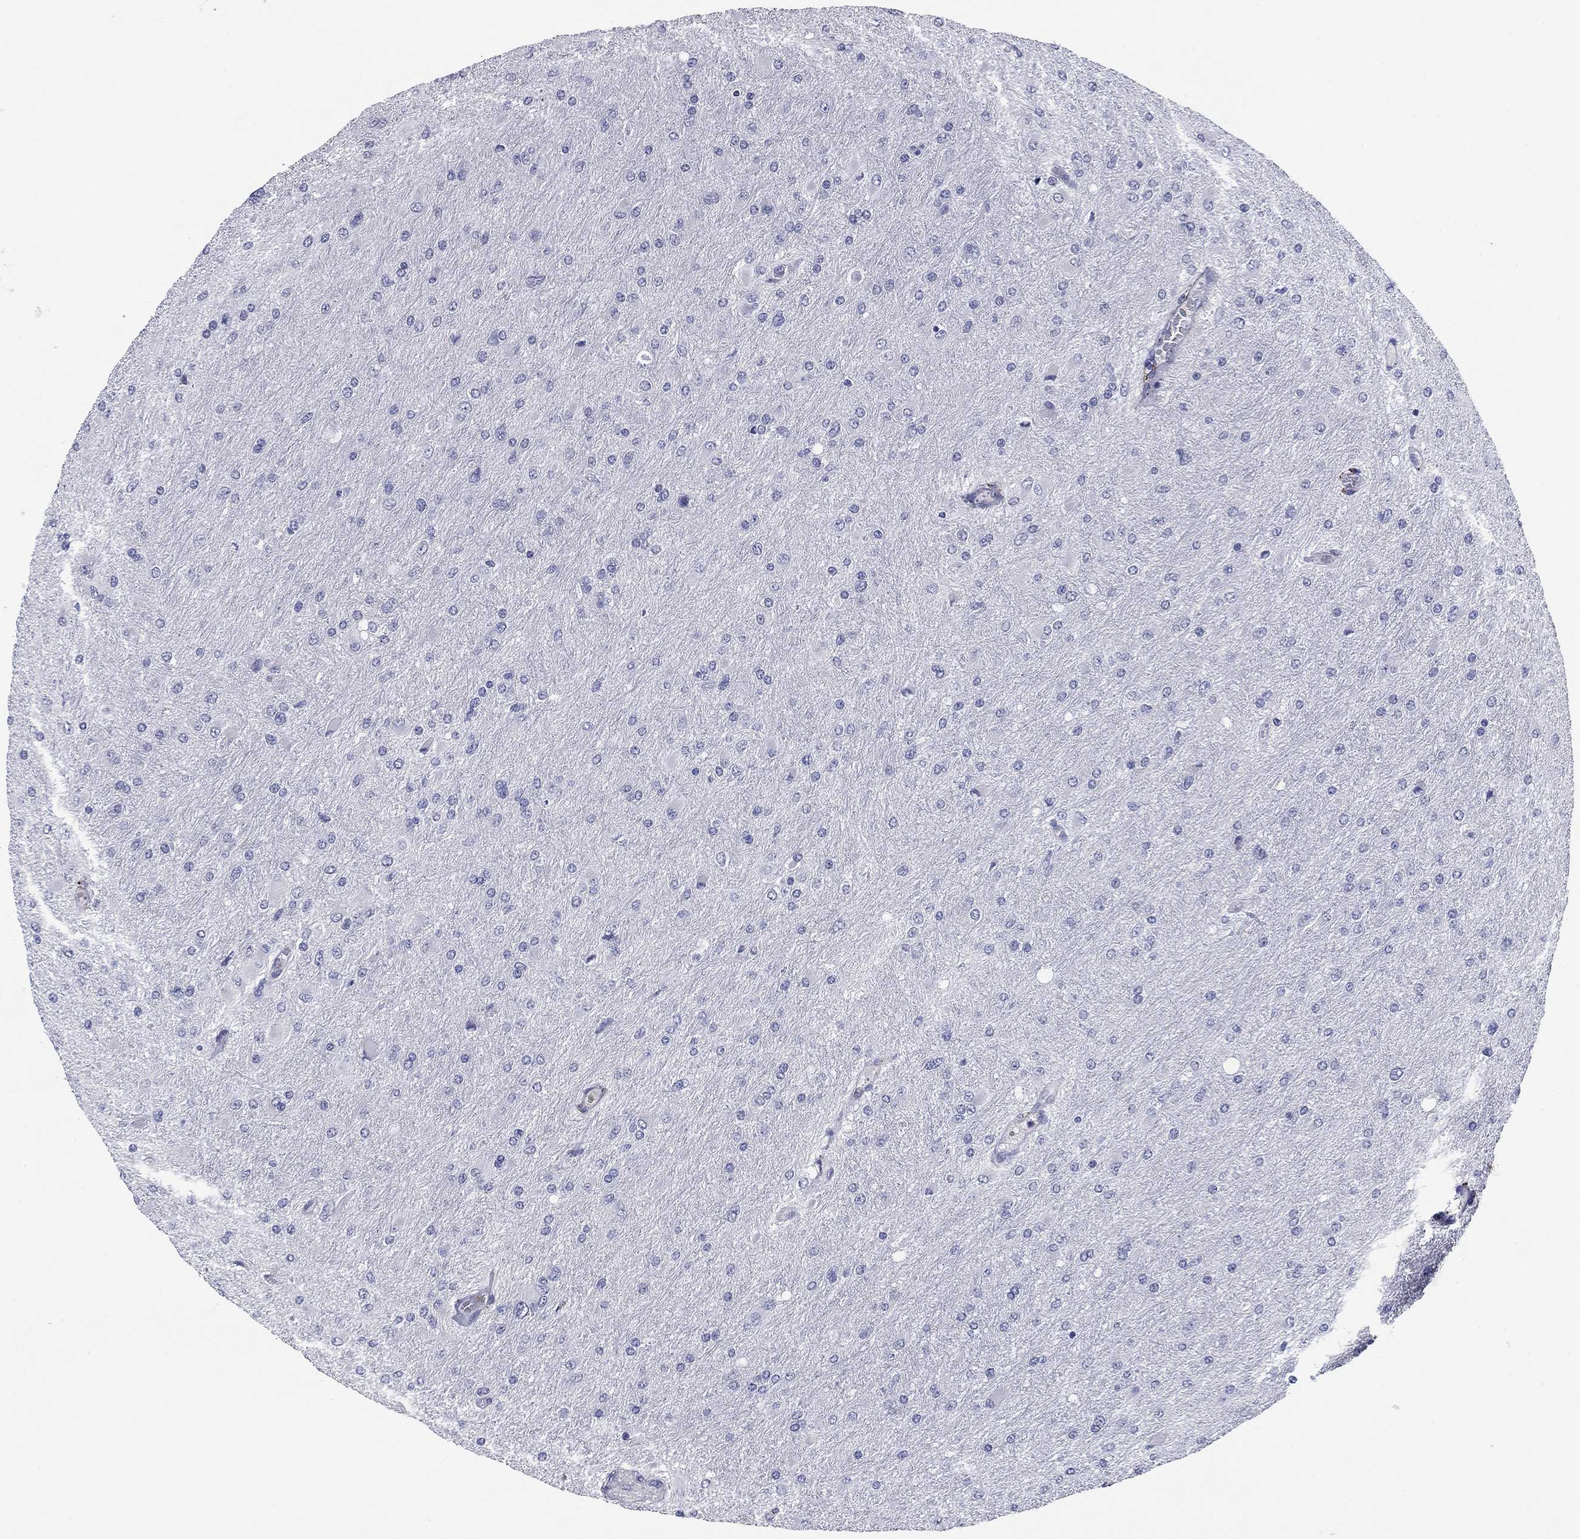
{"staining": {"intensity": "negative", "quantity": "none", "location": "none"}, "tissue": "glioma", "cell_type": "Tumor cells", "image_type": "cancer", "snomed": [{"axis": "morphology", "description": "Glioma, malignant, High grade"}, {"axis": "topography", "description": "Cerebral cortex"}], "caption": "DAB (3,3'-diaminobenzidine) immunohistochemical staining of glioma displays no significant expression in tumor cells.", "gene": "REXO5", "patient": {"sex": "female", "age": 36}}